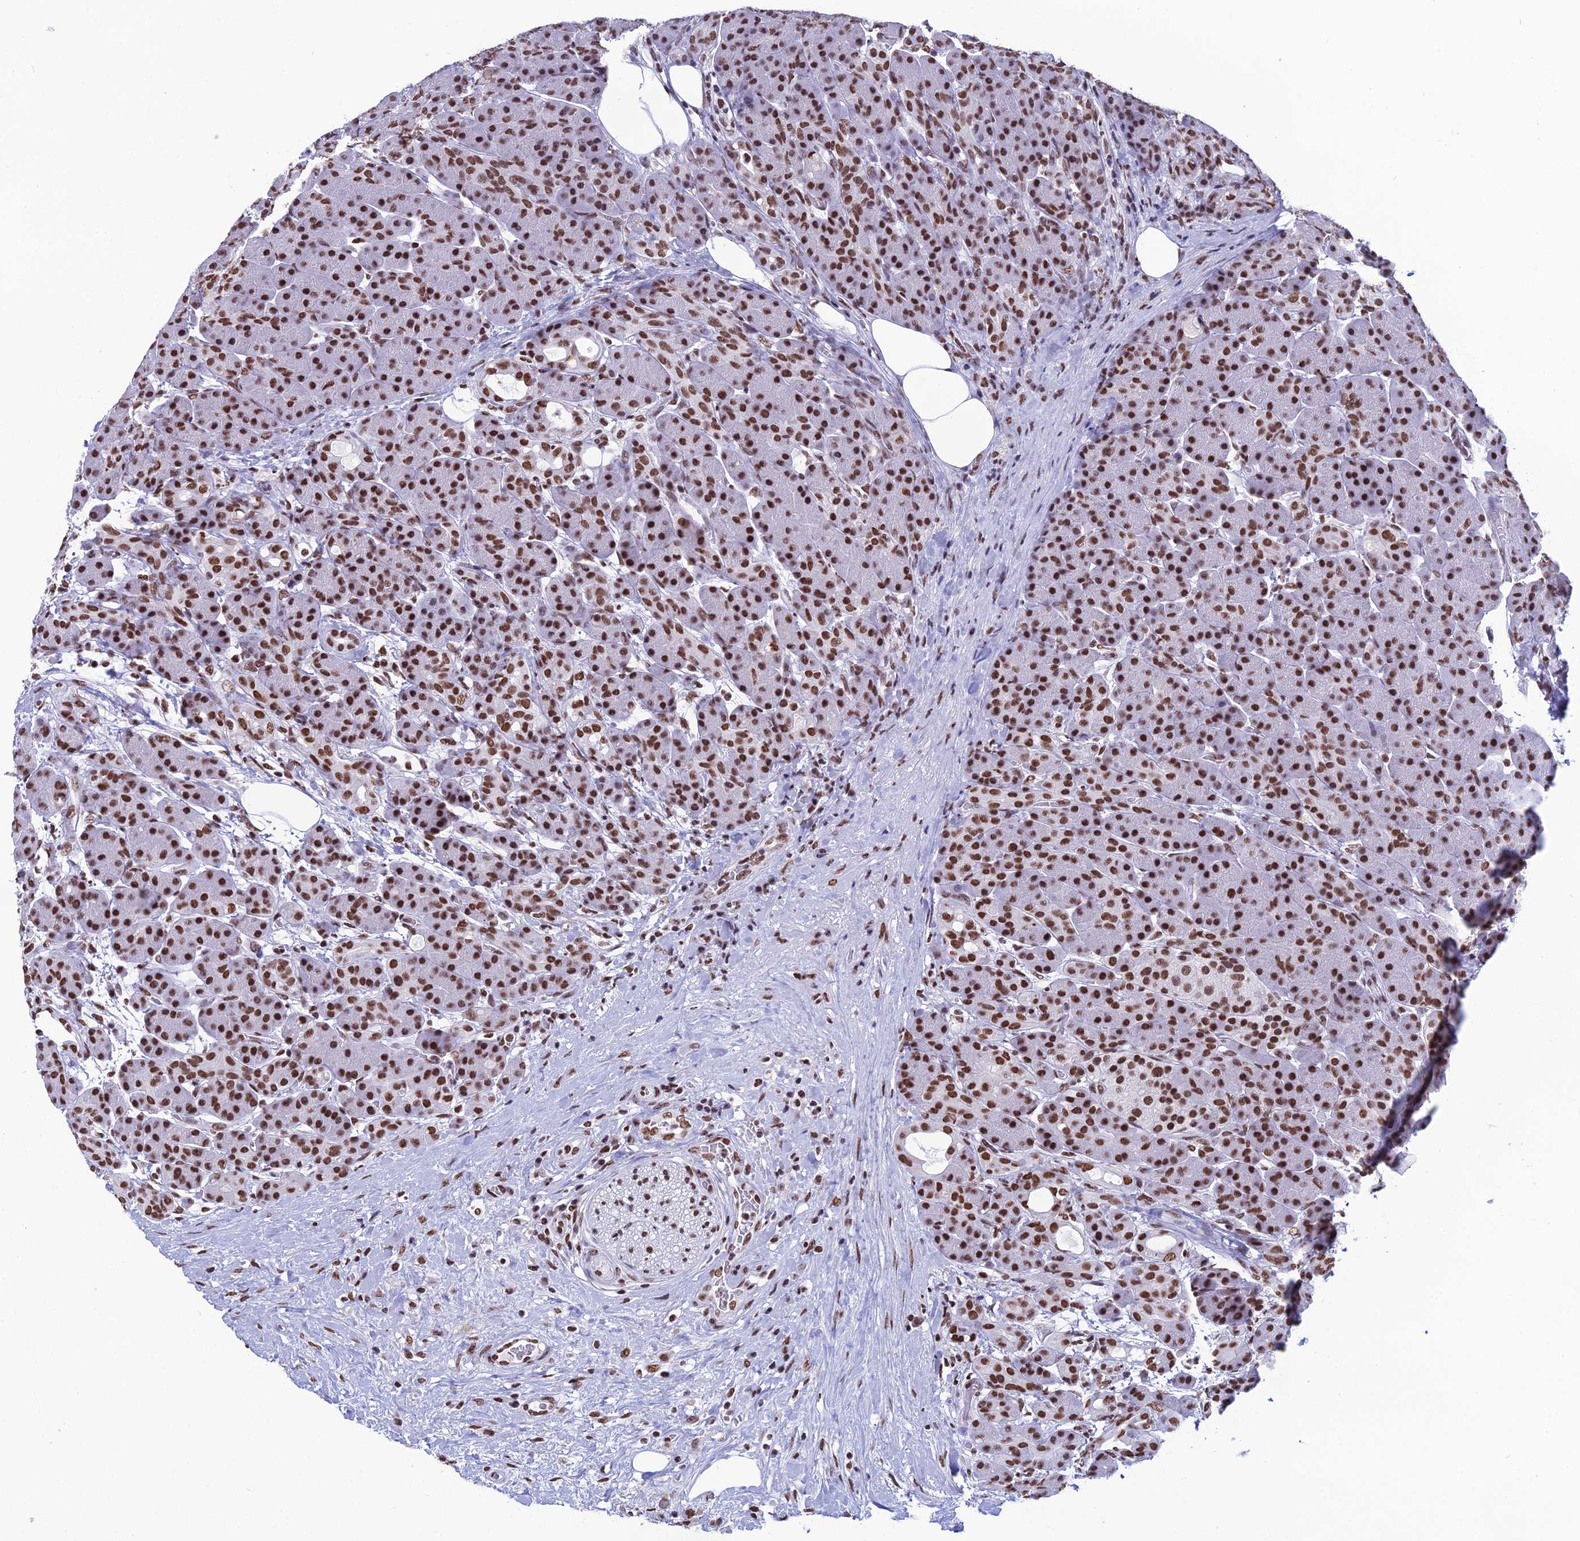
{"staining": {"intensity": "strong", "quantity": ">75%", "location": "nuclear"}, "tissue": "pancreas", "cell_type": "Exocrine glandular cells", "image_type": "normal", "snomed": [{"axis": "morphology", "description": "Normal tissue, NOS"}, {"axis": "topography", "description": "Pancreas"}], "caption": "Pancreas was stained to show a protein in brown. There is high levels of strong nuclear positivity in about >75% of exocrine glandular cells. Using DAB (3,3'-diaminobenzidine) (brown) and hematoxylin (blue) stains, captured at high magnification using brightfield microscopy.", "gene": "PRAMEF12", "patient": {"sex": "male", "age": 63}}